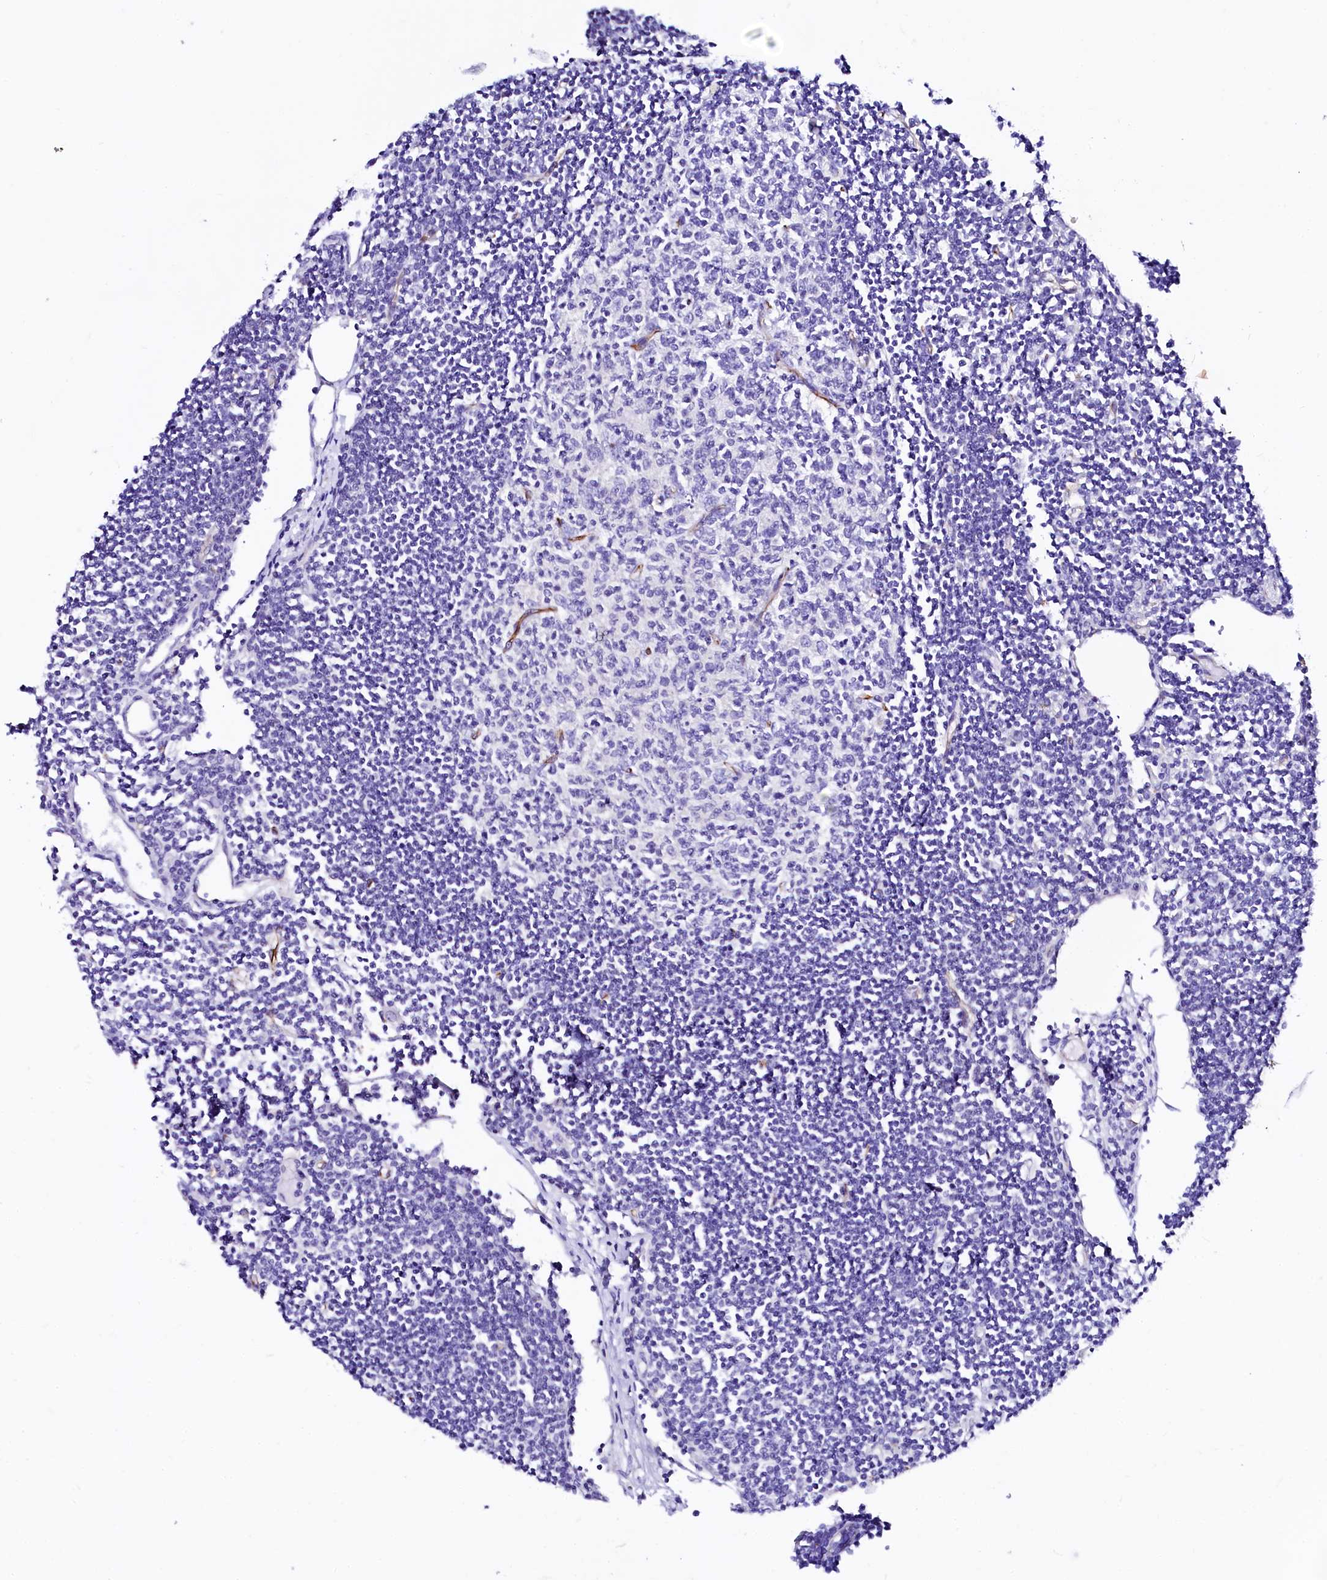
{"staining": {"intensity": "negative", "quantity": "none", "location": "none"}, "tissue": "lymph node", "cell_type": "Germinal center cells", "image_type": "normal", "snomed": [{"axis": "morphology", "description": "Normal tissue, NOS"}, {"axis": "topography", "description": "Lymph node"}], "caption": "Immunohistochemistry of unremarkable human lymph node shows no positivity in germinal center cells.", "gene": "SFR1", "patient": {"sex": "female", "age": 11}}